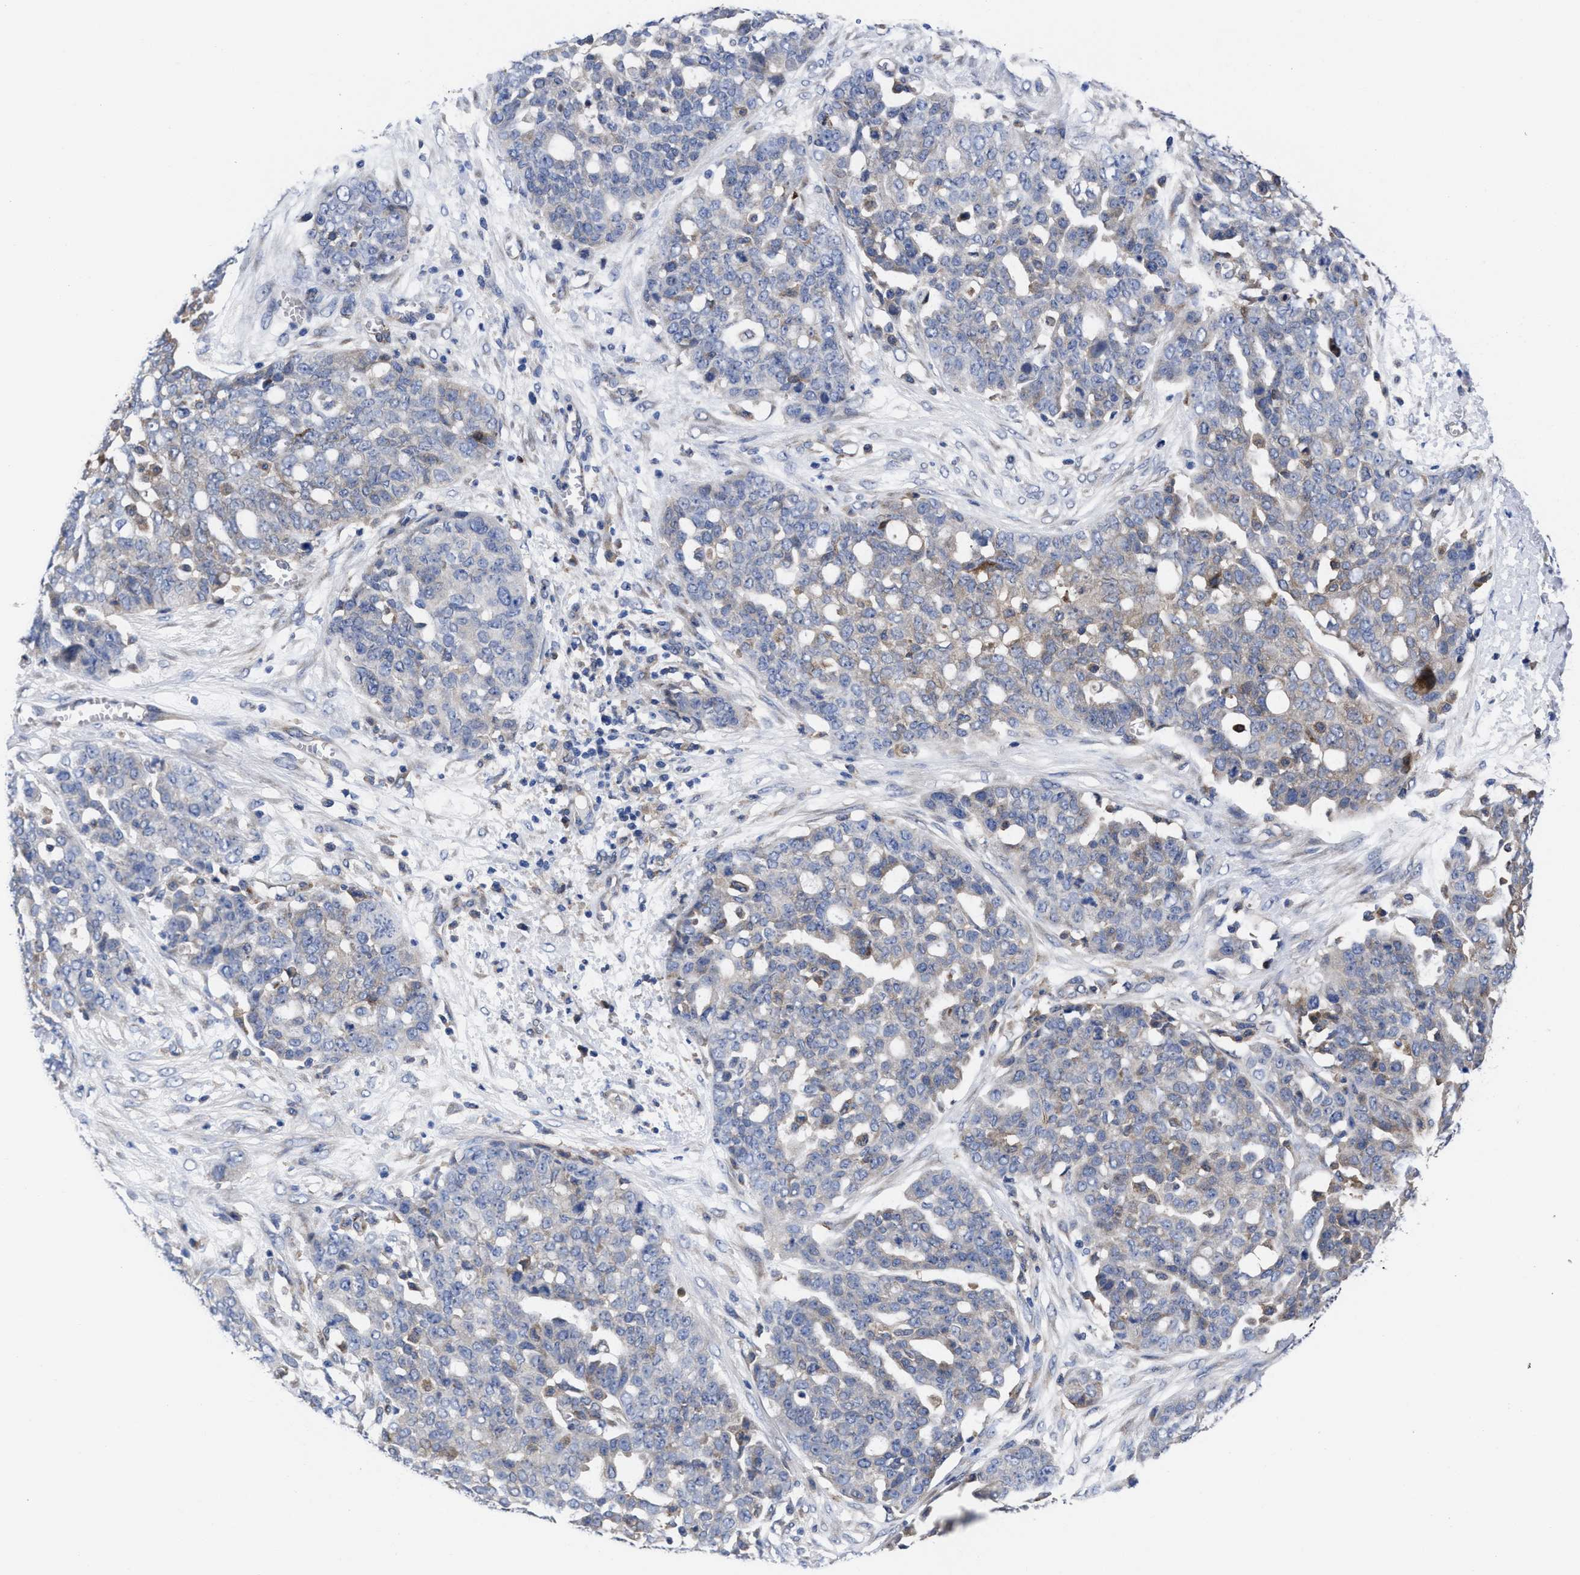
{"staining": {"intensity": "negative", "quantity": "none", "location": "none"}, "tissue": "ovarian cancer", "cell_type": "Tumor cells", "image_type": "cancer", "snomed": [{"axis": "morphology", "description": "Cystadenocarcinoma, serous, NOS"}, {"axis": "topography", "description": "Soft tissue"}, {"axis": "topography", "description": "Ovary"}], "caption": "Immunohistochemical staining of human ovarian cancer displays no significant positivity in tumor cells.", "gene": "TXNDC17", "patient": {"sex": "female", "age": 57}}